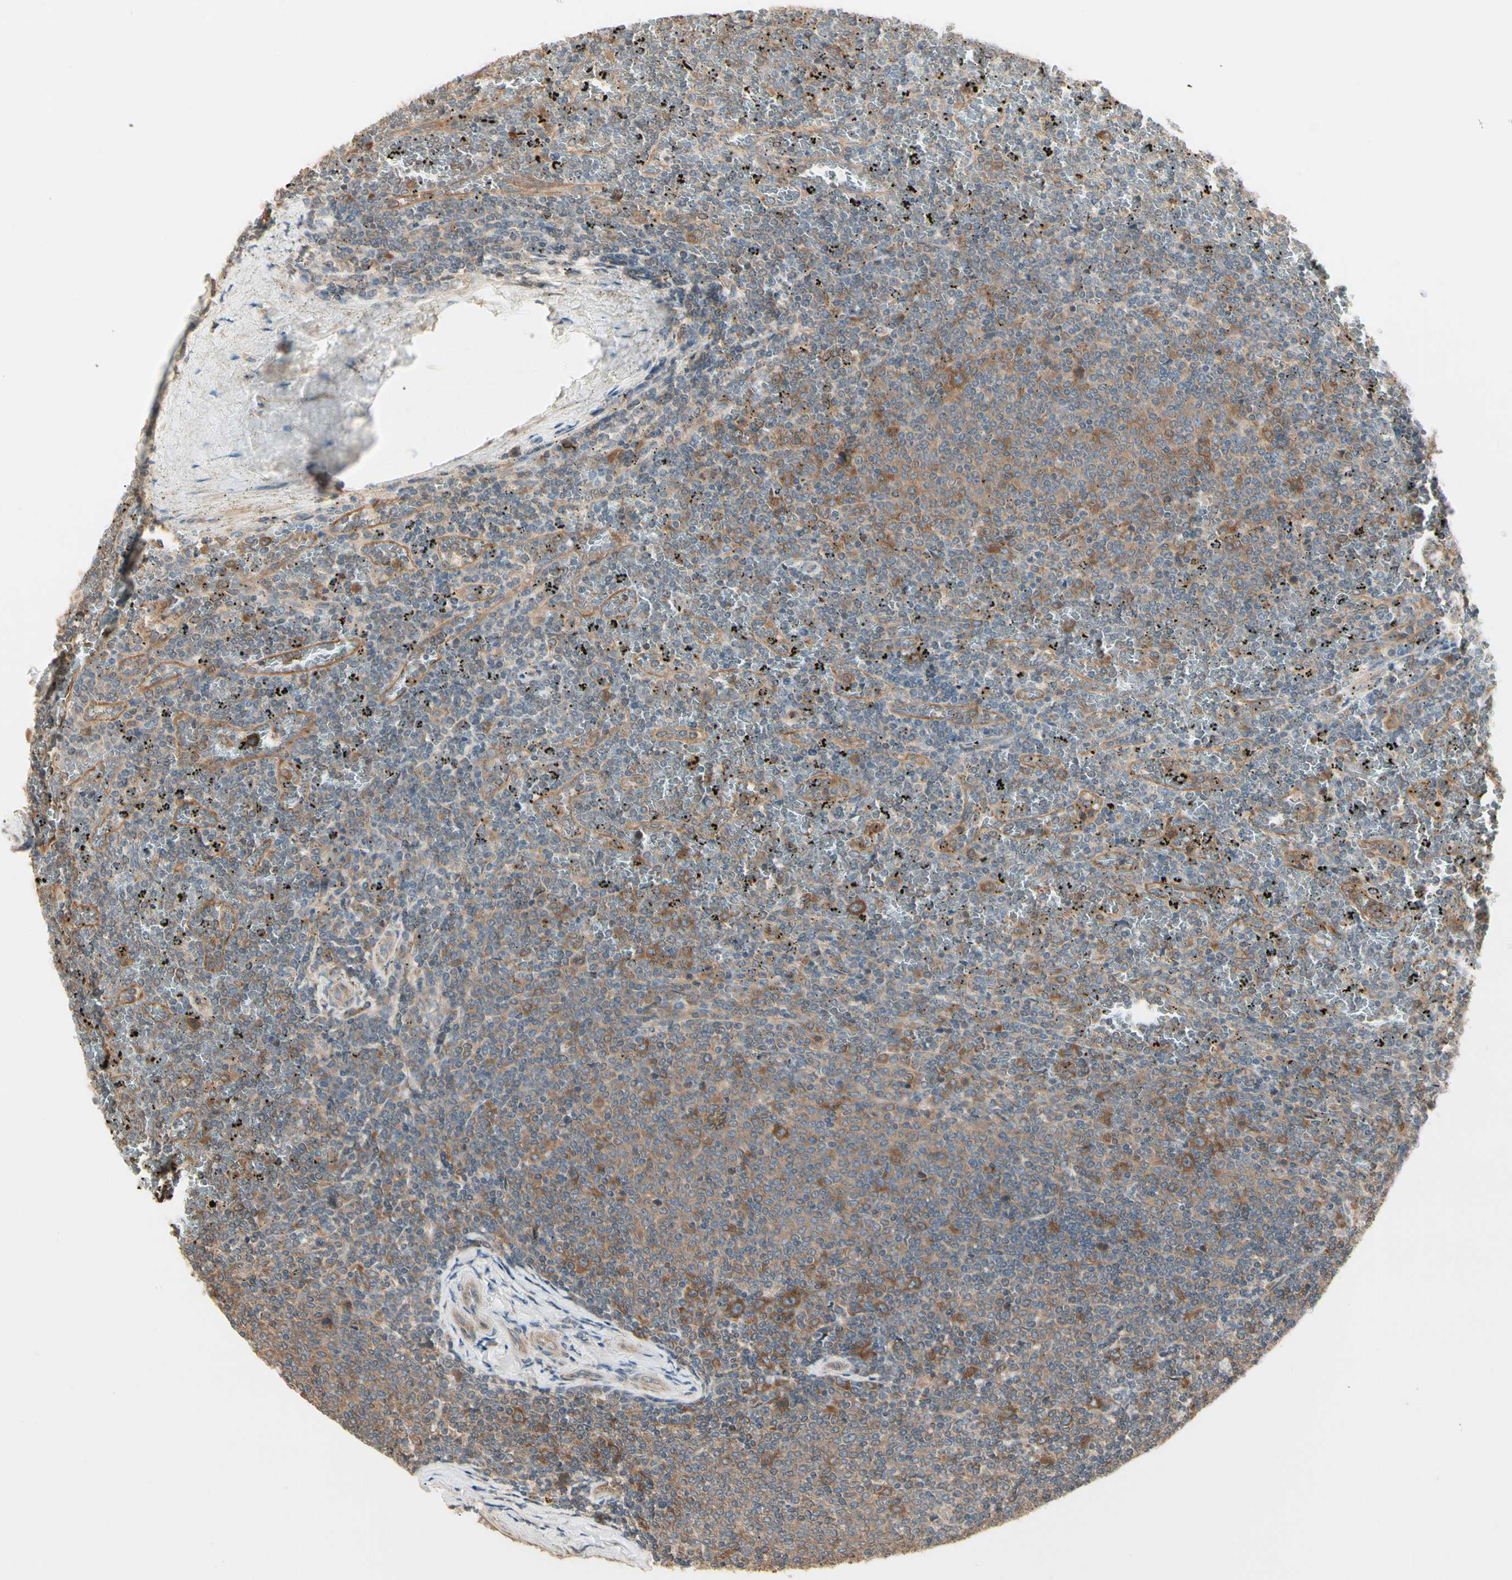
{"staining": {"intensity": "moderate", "quantity": "<25%", "location": "cytoplasmic/membranous"}, "tissue": "lymphoma", "cell_type": "Tumor cells", "image_type": "cancer", "snomed": [{"axis": "morphology", "description": "Malignant lymphoma, non-Hodgkin's type, Low grade"}, {"axis": "topography", "description": "Spleen"}], "caption": "Immunohistochemical staining of human lymphoma displays low levels of moderate cytoplasmic/membranous protein expression in approximately <25% of tumor cells.", "gene": "IRAG1", "patient": {"sex": "female", "age": 77}}